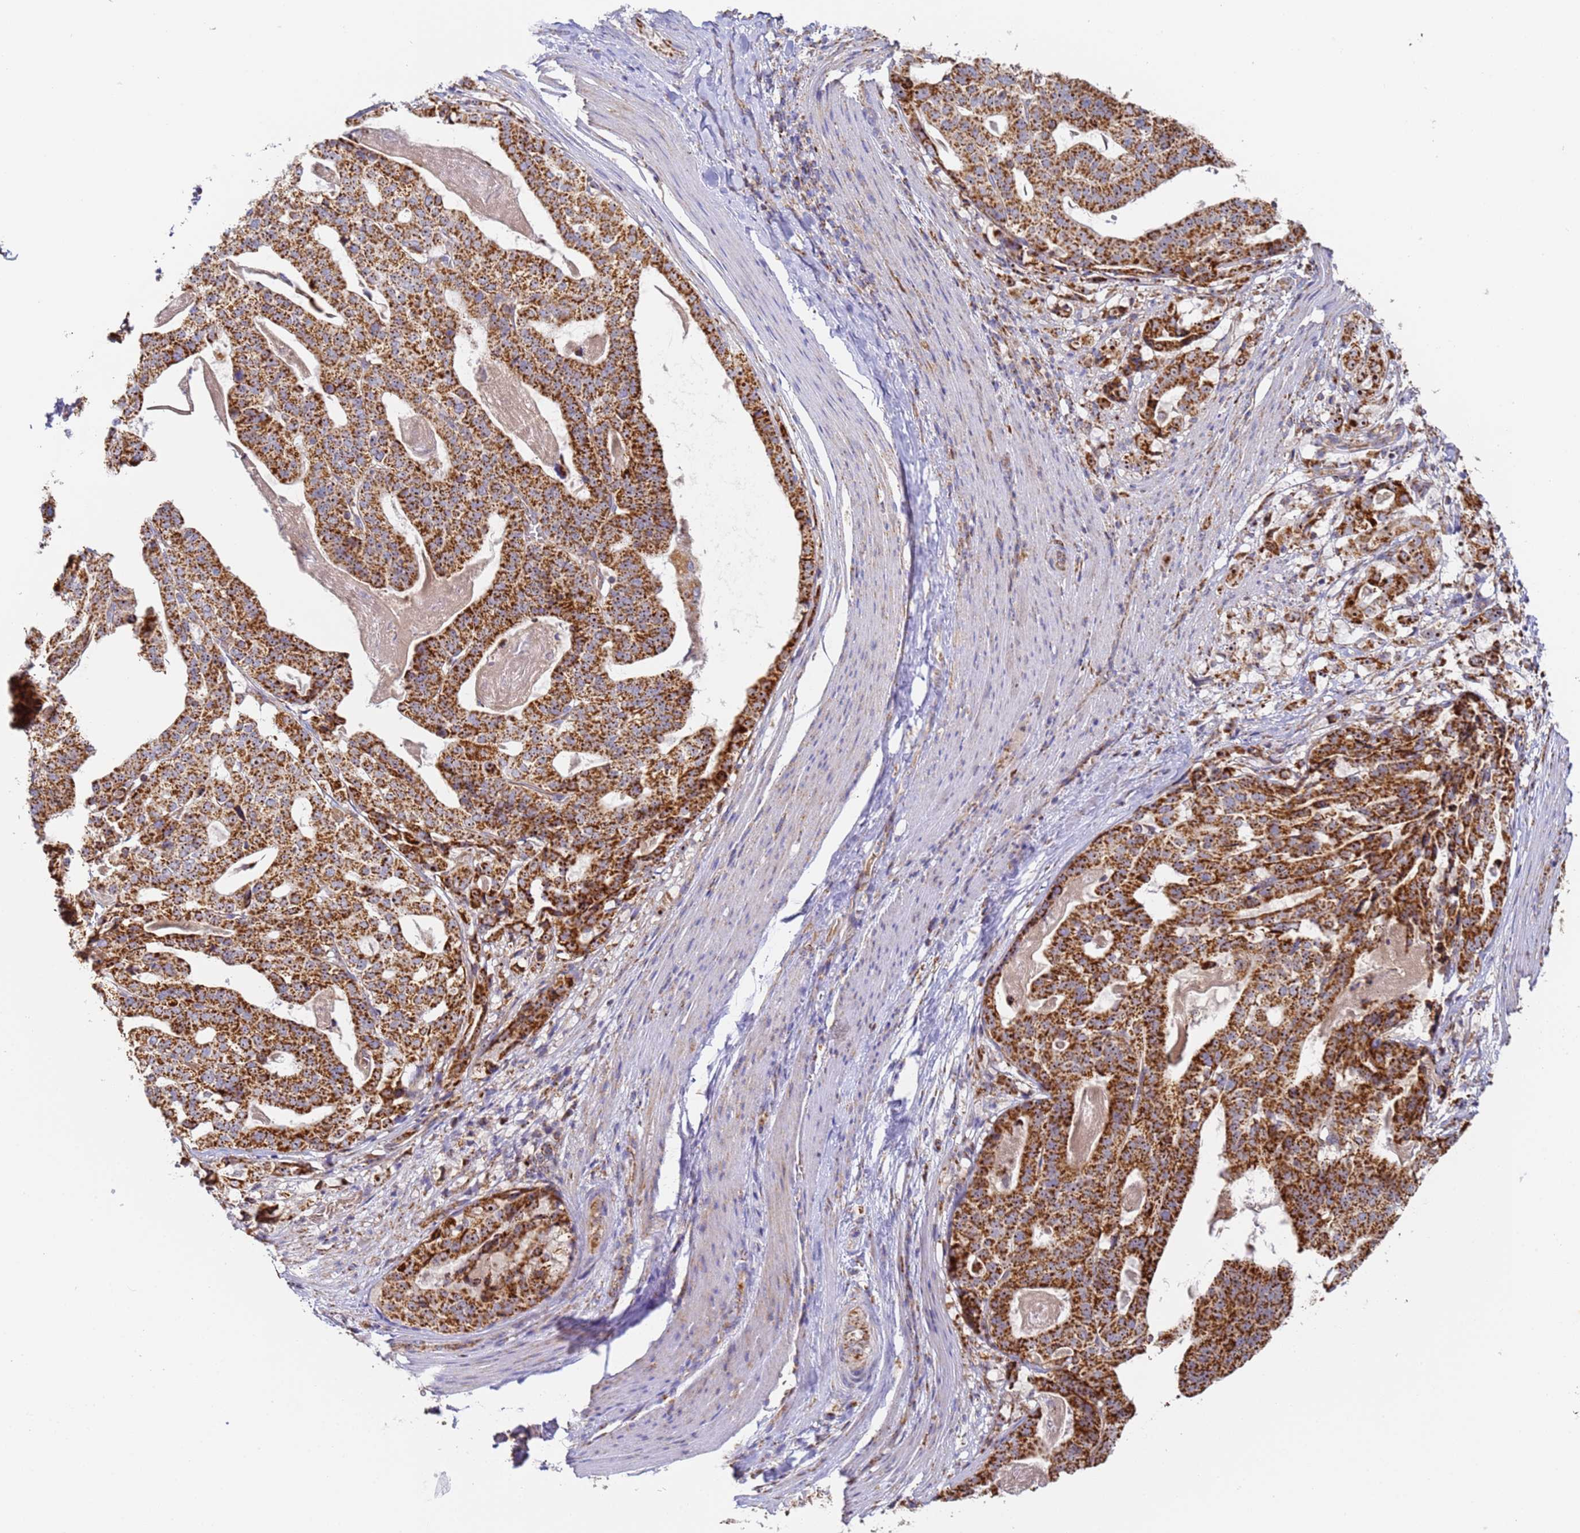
{"staining": {"intensity": "strong", "quantity": ">75%", "location": "cytoplasmic/membranous"}, "tissue": "stomach cancer", "cell_type": "Tumor cells", "image_type": "cancer", "snomed": [{"axis": "morphology", "description": "Adenocarcinoma, NOS"}, {"axis": "topography", "description": "Stomach"}], "caption": "Brown immunohistochemical staining in stomach cancer (adenocarcinoma) exhibits strong cytoplasmic/membranous staining in approximately >75% of tumor cells.", "gene": "FRG2C", "patient": {"sex": "male", "age": 48}}